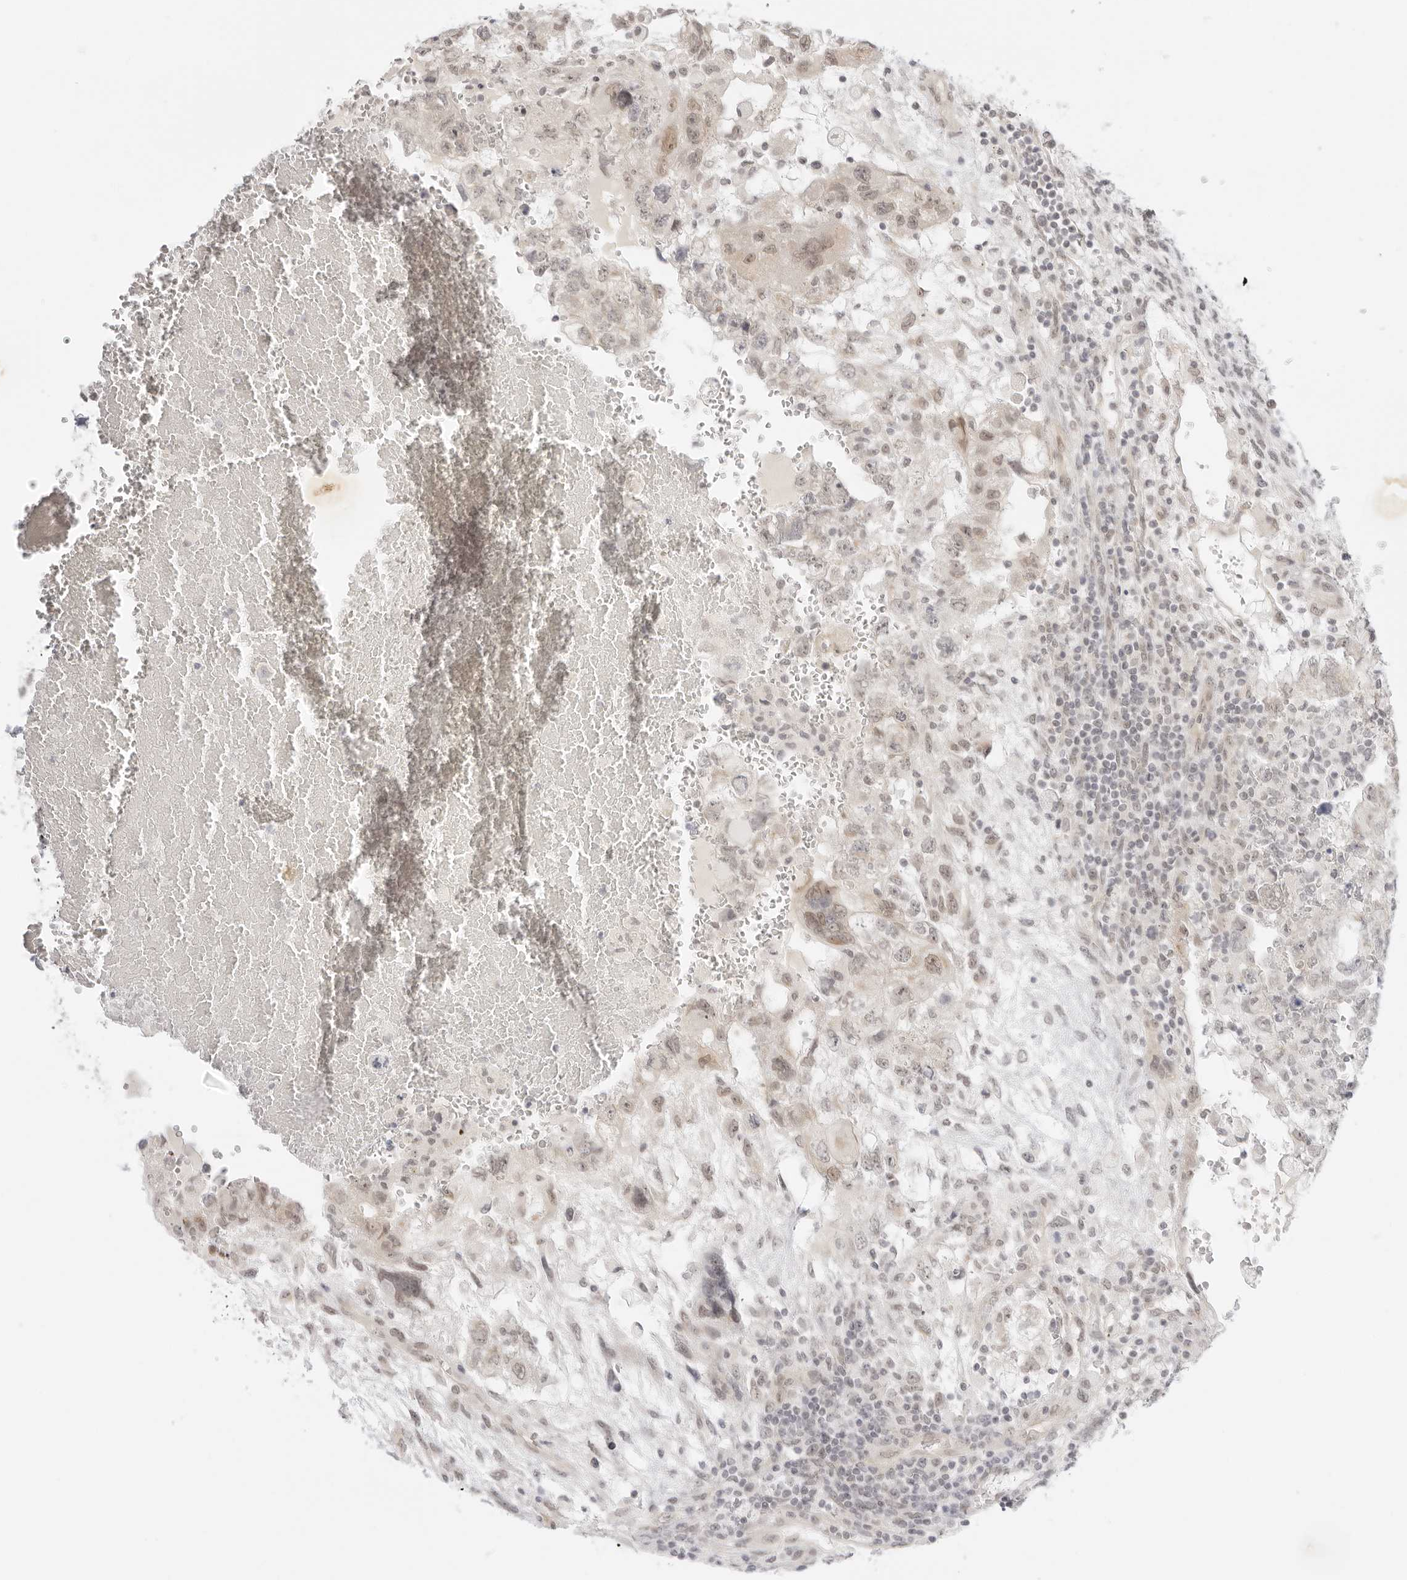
{"staining": {"intensity": "weak", "quantity": "25%-75%", "location": "nuclear"}, "tissue": "testis cancer", "cell_type": "Tumor cells", "image_type": "cancer", "snomed": [{"axis": "morphology", "description": "Carcinoma, Embryonal, NOS"}, {"axis": "topography", "description": "Testis"}], "caption": "Weak nuclear protein staining is identified in approximately 25%-75% of tumor cells in testis cancer (embryonal carcinoma).", "gene": "MED18", "patient": {"sex": "male", "age": 36}}